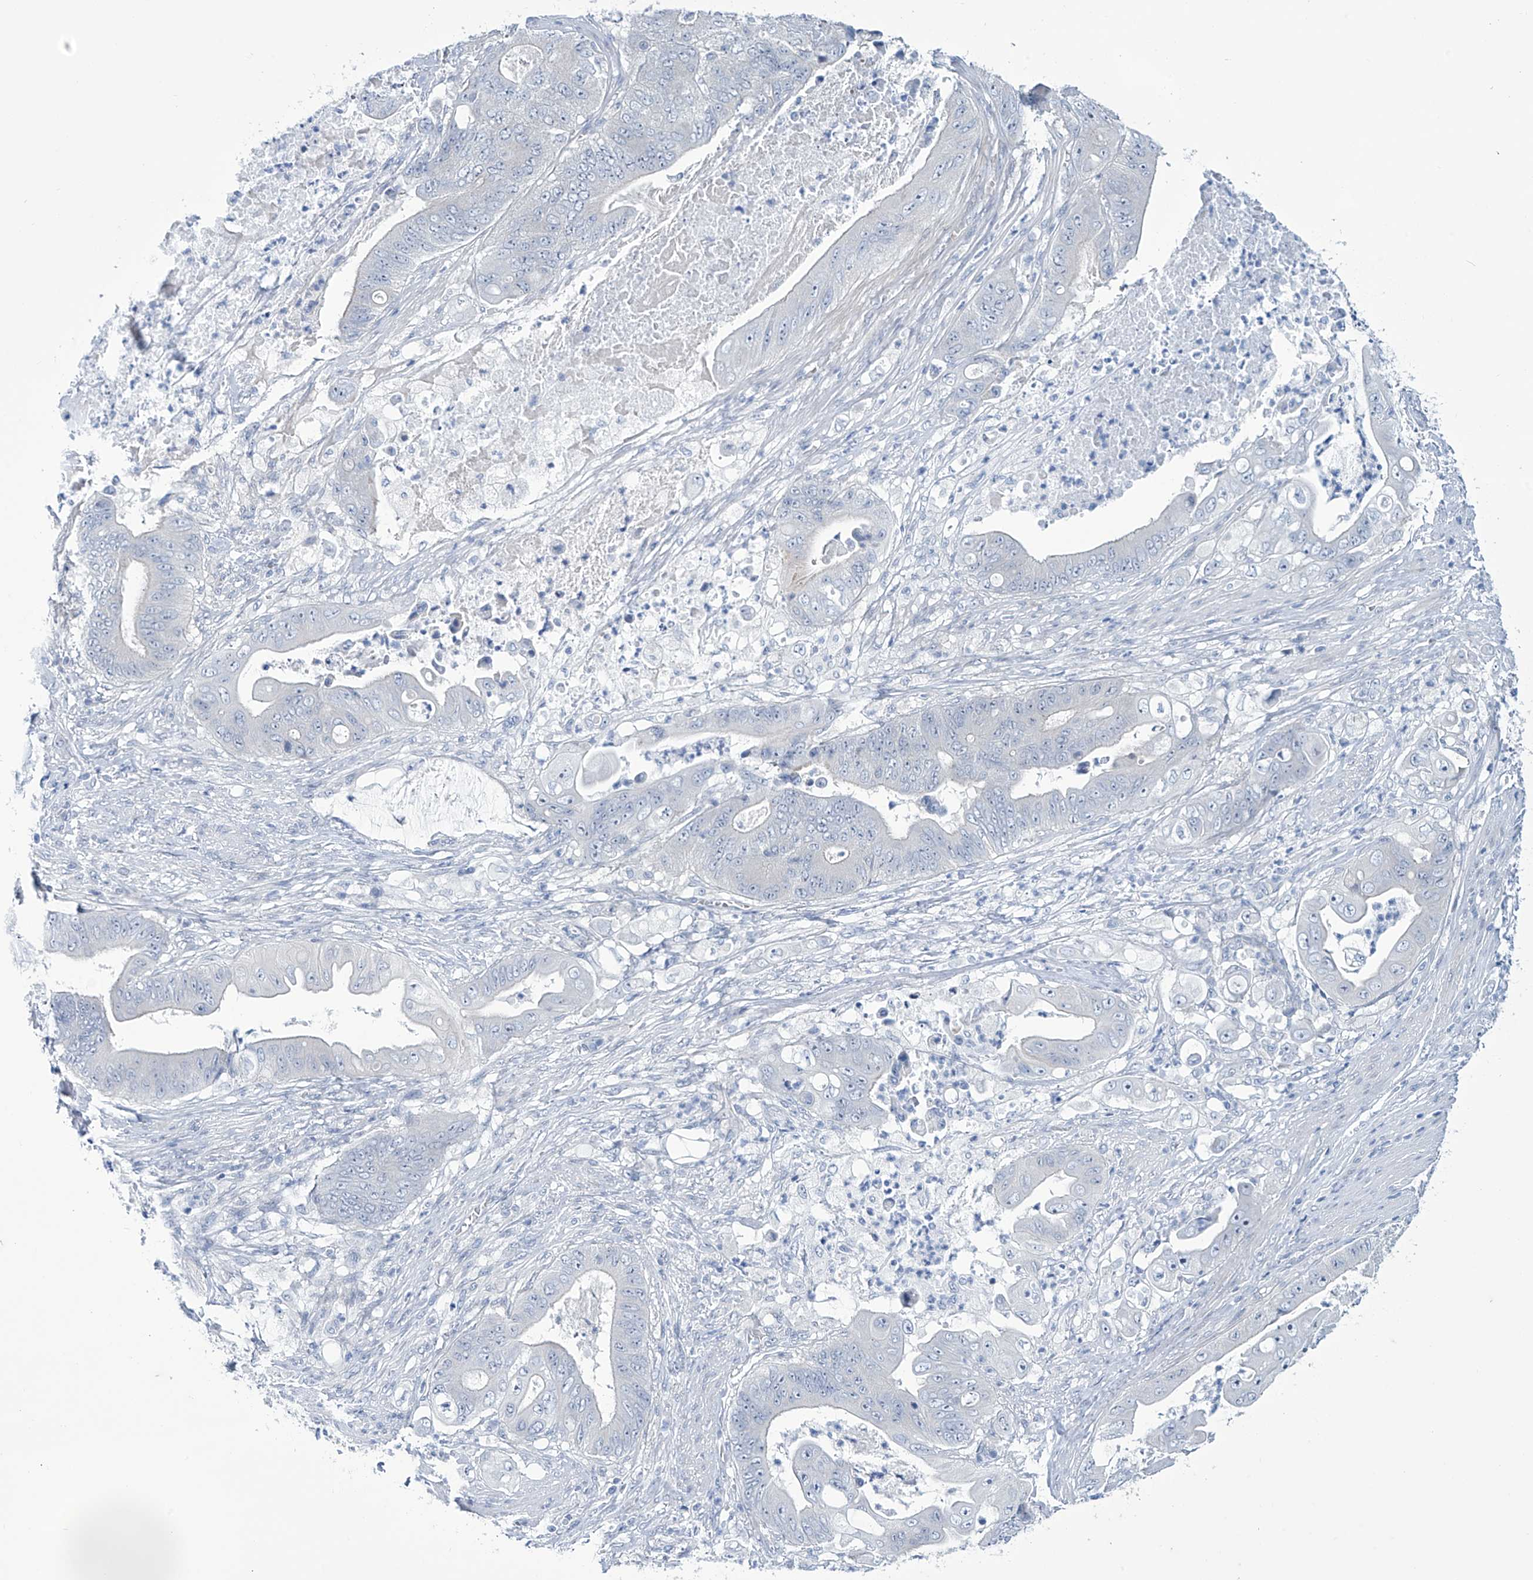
{"staining": {"intensity": "negative", "quantity": "none", "location": "none"}, "tissue": "stomach cancer", "cell_type": "Tumor cells", "image_type": "cancer", "snomed": [{"axis": "morphology", "description": "Adenocarcinoma, NOS"}, {"axis": "topography", "description": "Stomach"}], "caption": "The image demonstrates no significant positivity in tumor cells of adenocarcinoma (stomach). (Brightfield microscopy of DAB immunohistochemistry at high magnification).", "gene": "TRIM60", "patient": {"sex": "female", "age": 73}}